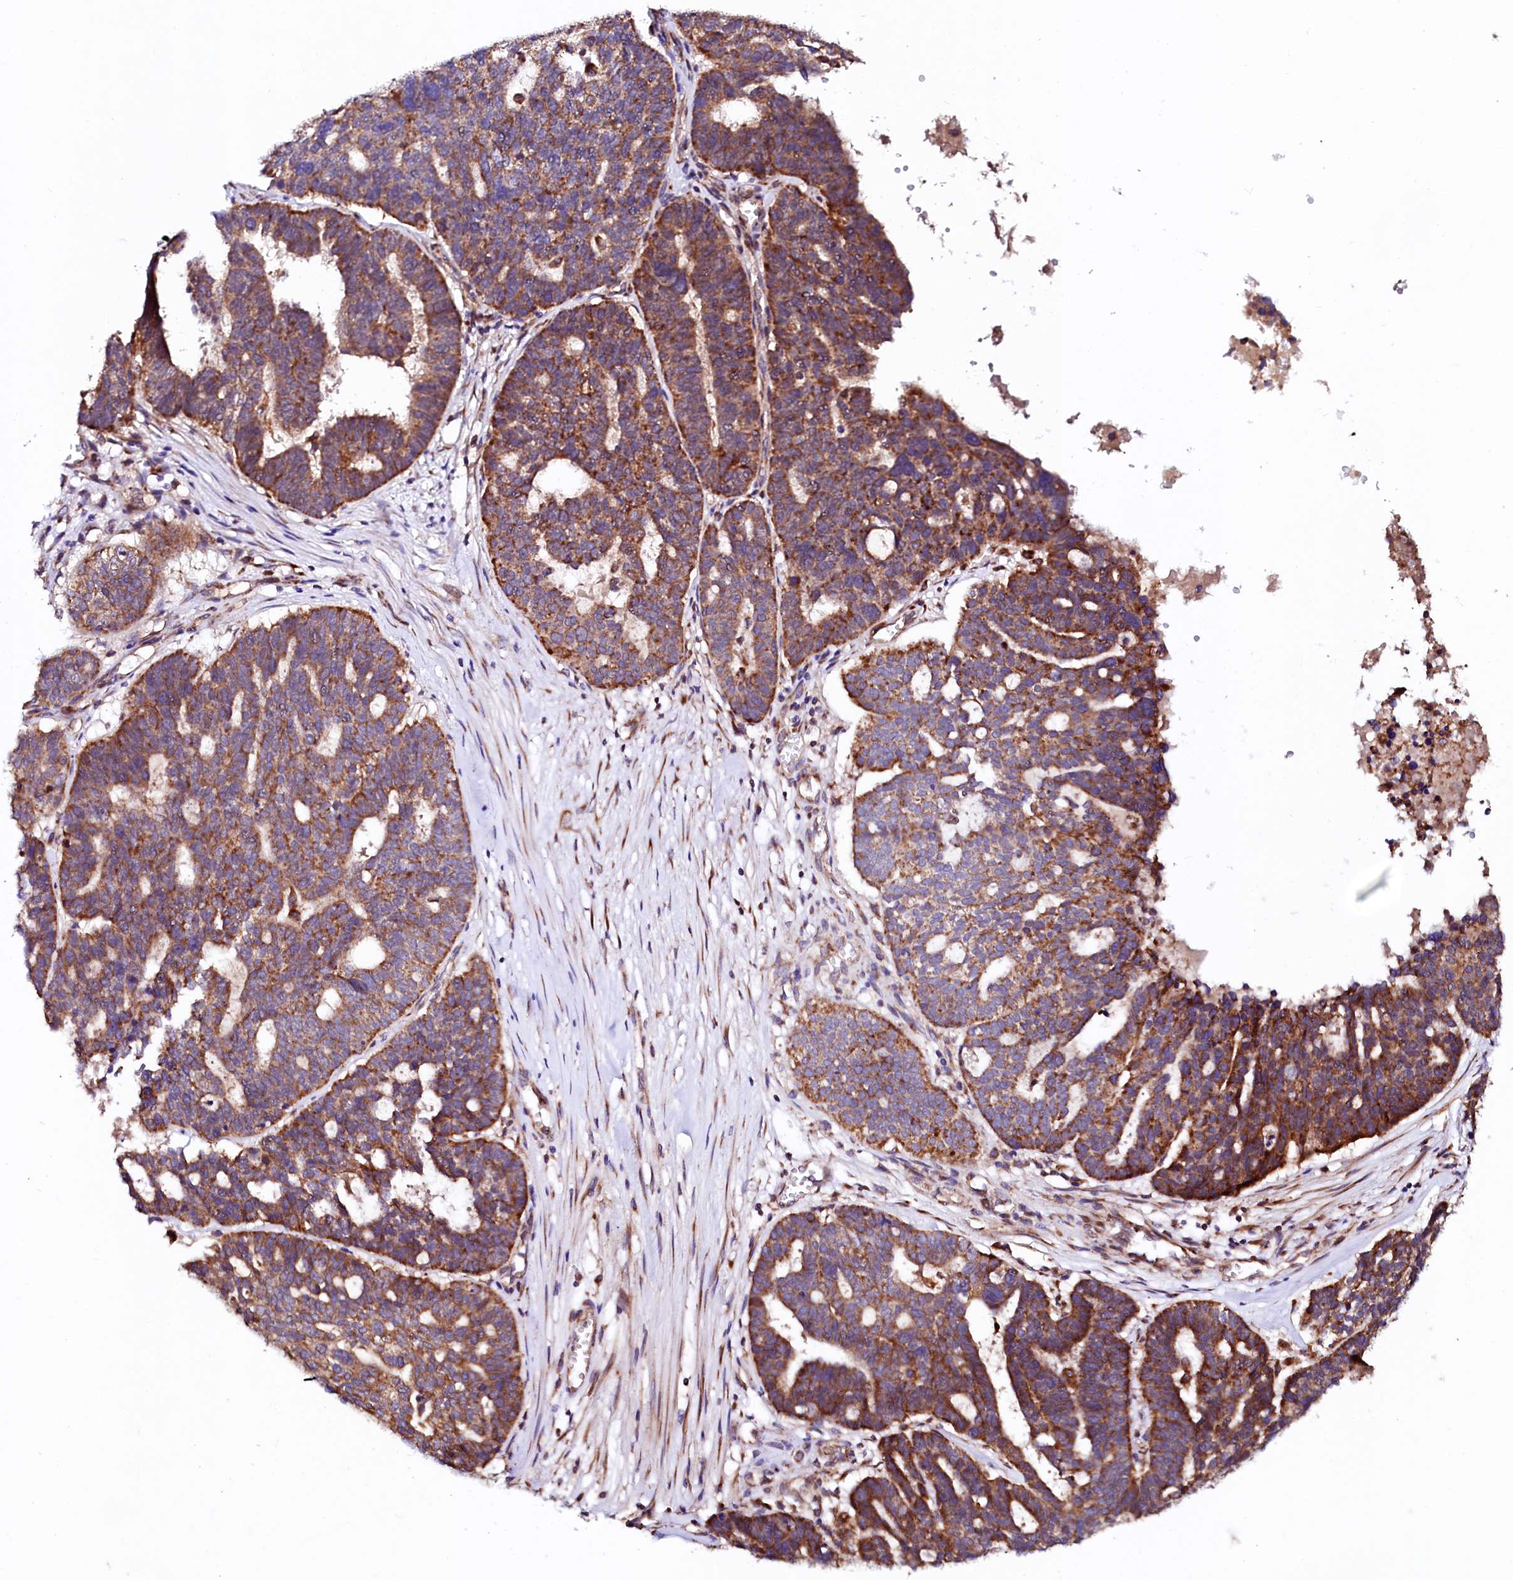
{"staining": {"intensity": "strong", "quantity": ">75%", "location": "cytoplasmic/membranous"}, "tissue": "ovarian cancer", "cell_type": "Tumor cells", "image_type": "cancer", "snomed": [{"axis": "morphology", "description": "Cystadenocarcinoma, serous, NOS"}, {"axis": "topography", "description": "Ovary"}], "caption": "A high amount of strong cytoplasmic/membranous positivity is identified in about >75% of tumor cells in serous cystadenocarcinoma (ovarian) tissue.", "gene": "UBE3C", "patient": {"sex": "female", "age": 59}}